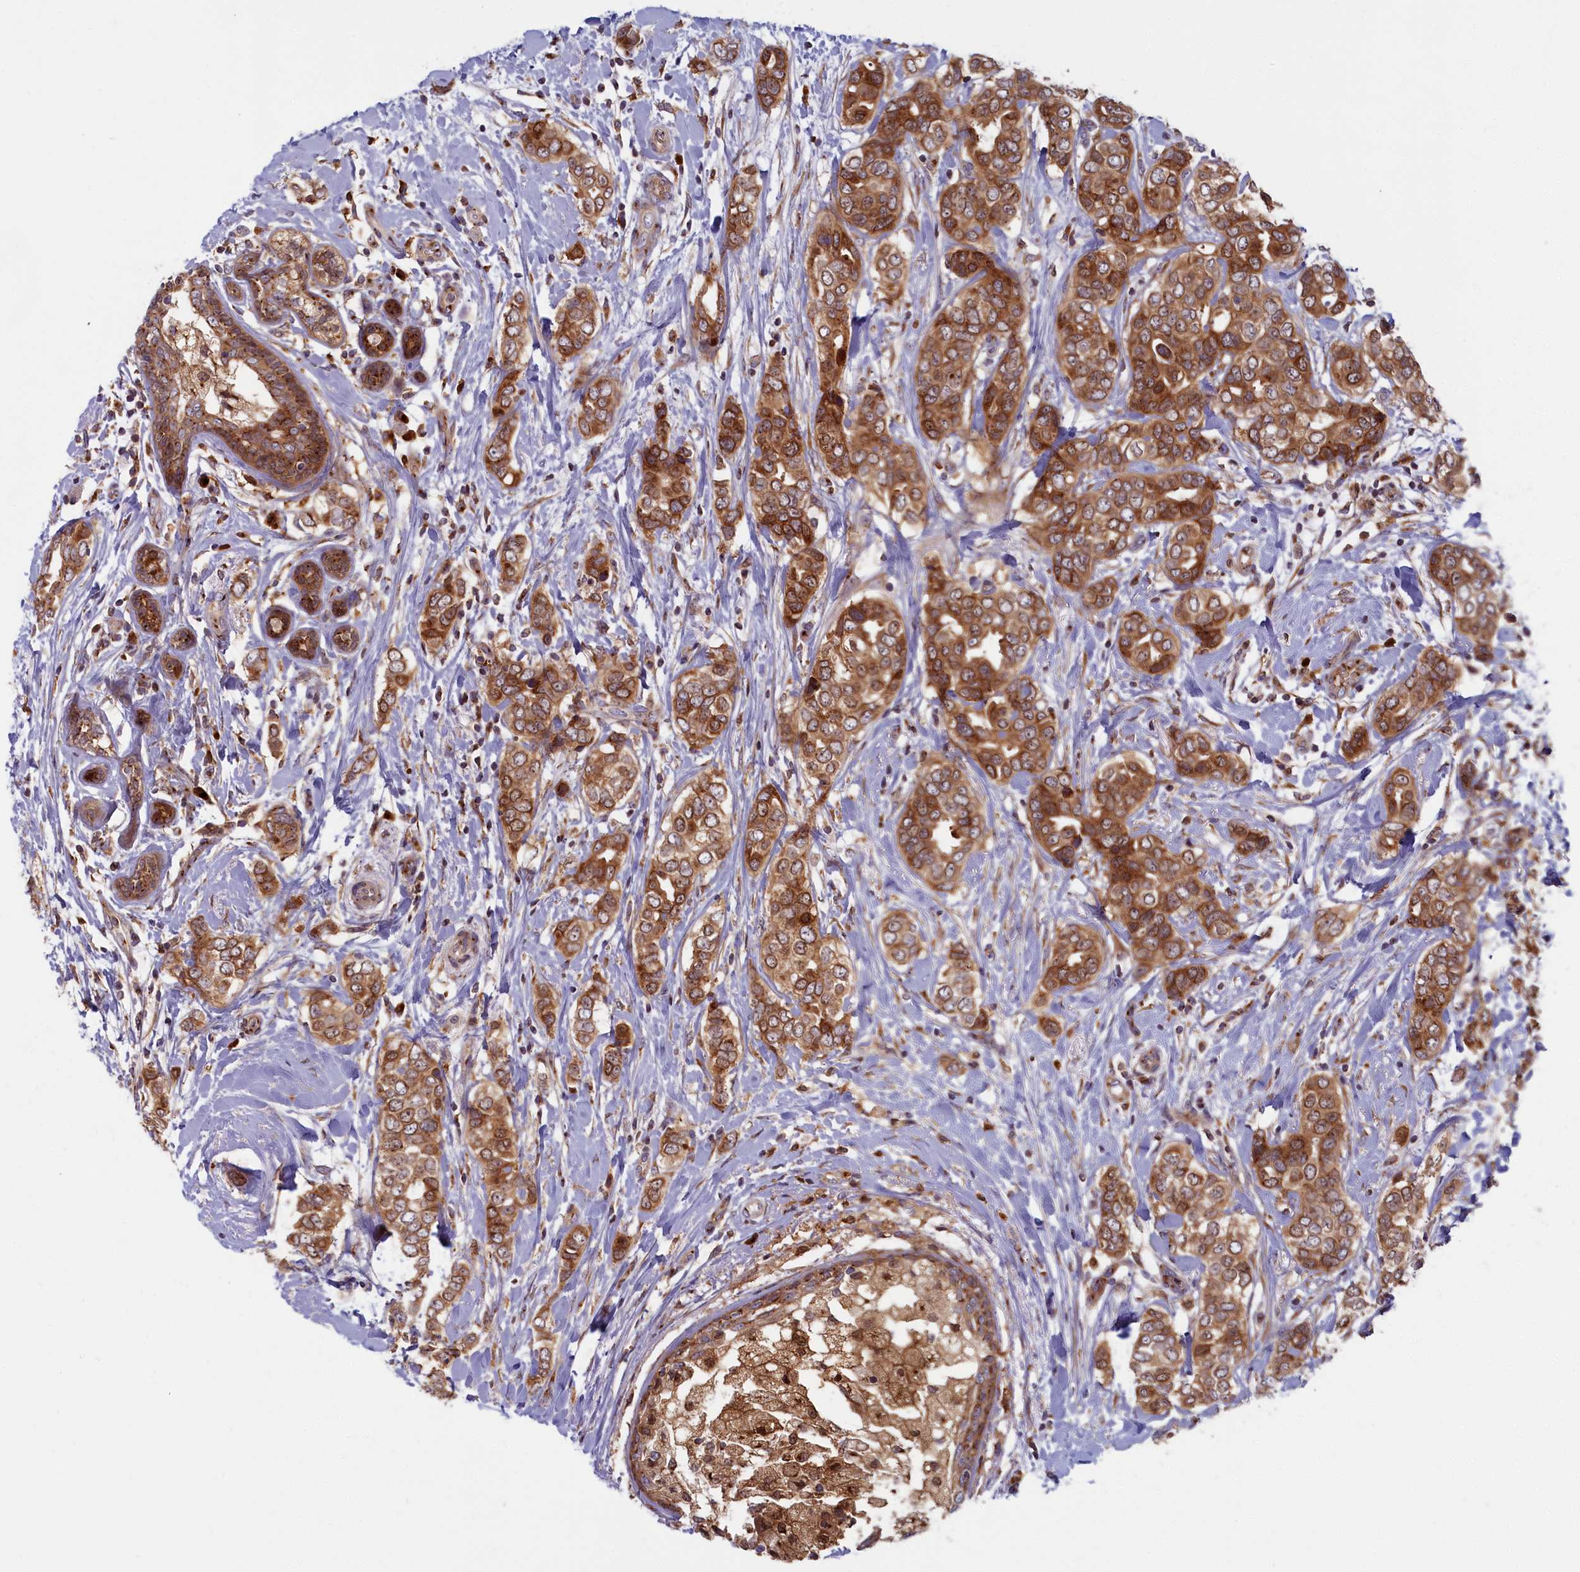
{"staining": {"intensity": "strong", "quantity": ">75%", "location": "cytoplasmic/membranous"}, "tissue": "breast cancer", "cell_type": "Tumor cells", "image_type": "cancer", "snomed": [{"axis": "morphology", "description": "Lobular carcinoma"}, {"axis": "topography", "description": "Breast"}], "caption": "An immunohistochemistry (IHC) histopathology image of neoplastic tissue is shown. Protein staining in brown shows strong cytoplasmic/membranous positivity in breast cancer within tumor cells.", "gene": "BLVRB", "patient": {"sex": "female", "age": 51}}